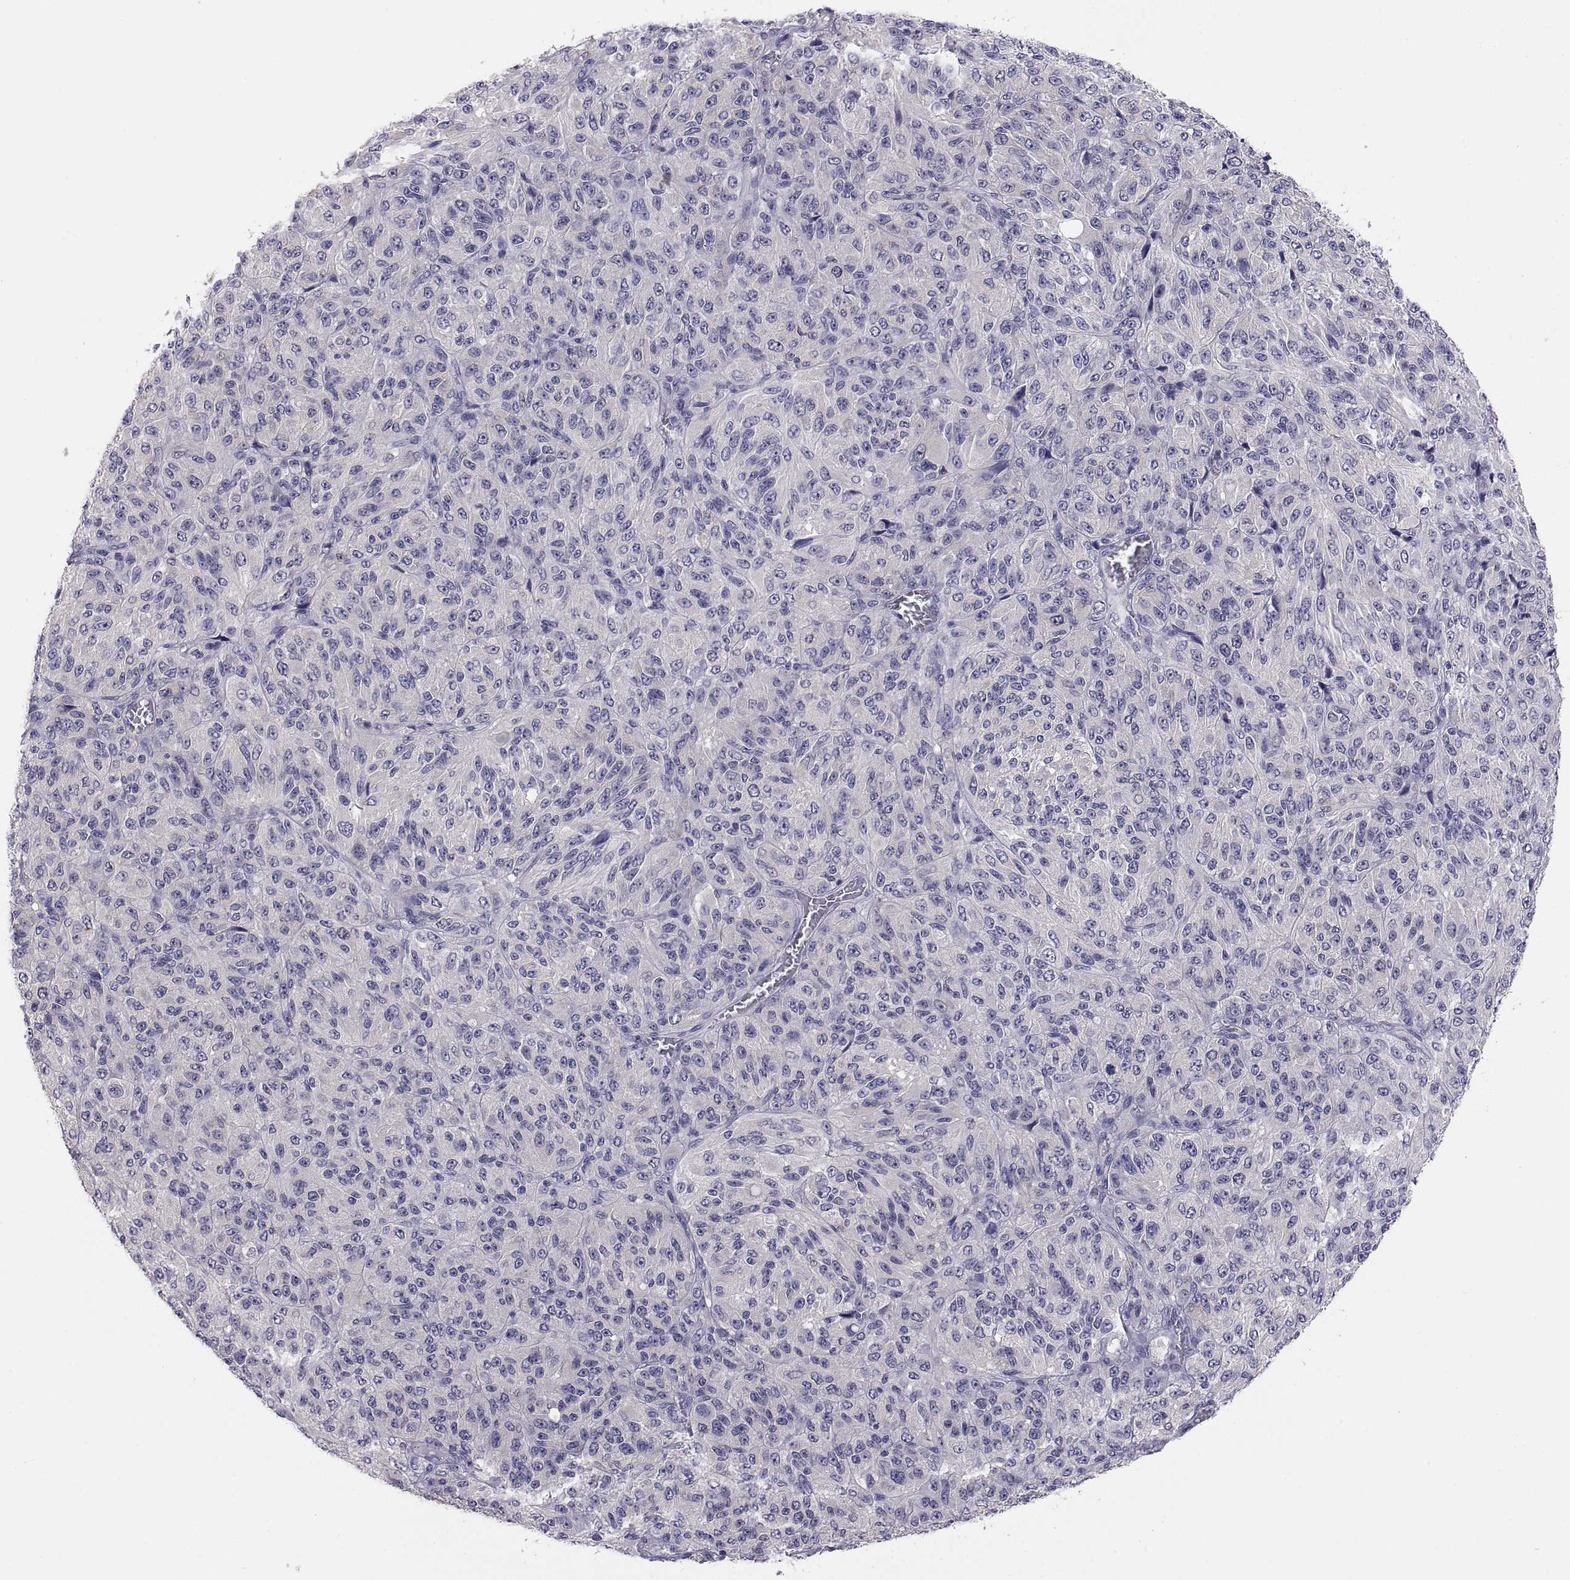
{"staining": {"intensity": "negative", "quantity": "none", "location": "none"}, "tissue": "melanoma", "cell_type": "Tumor cells", "image_type": "cancer", "snomed": [{"axis": "morphology", "description": "Malignant melanoma, Metastatic site"}, {"axis": "topography", "description": "Brain"}], "caption": "High magnification brightfield microscopy of malignant melanoma (metastatic site) stained with DAB (brown) and counterstained with hematoxylin (blue): tumor cells show no significant expression.", "gene": "STRC", "patient": {"sex": "female", "age": 56}}